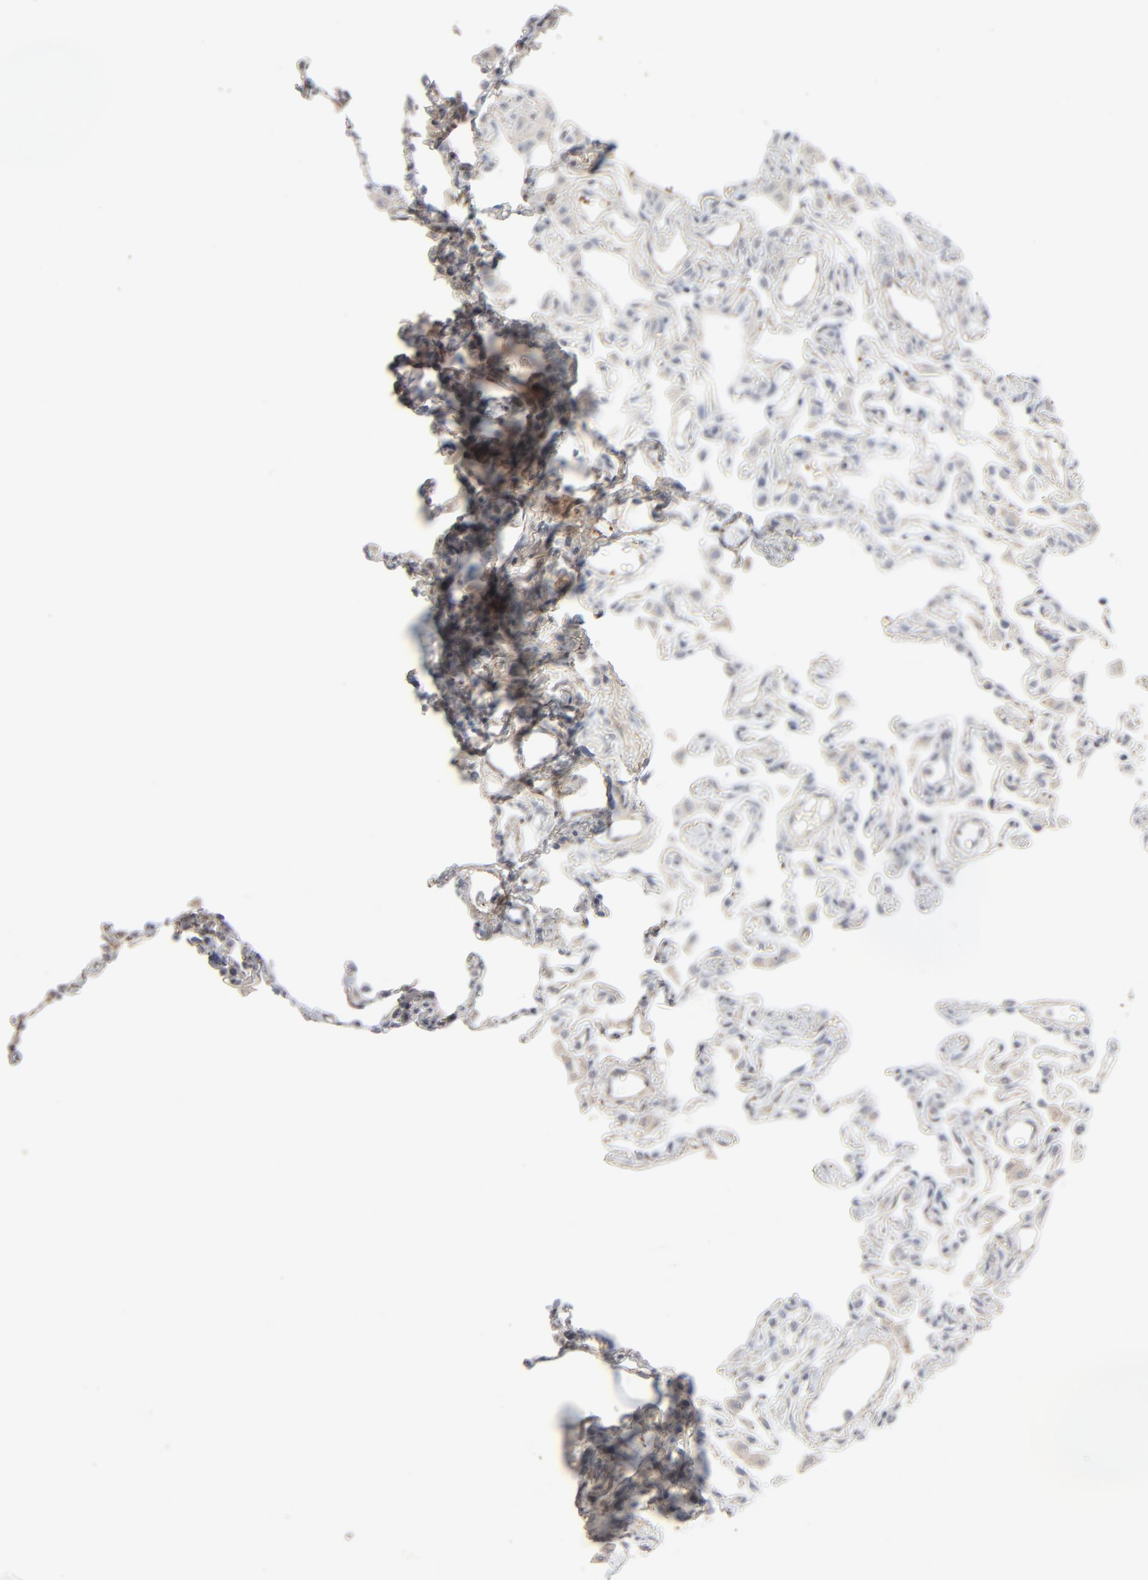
{"staining": {"intensity": "negative", "quantity": "none", "location": "none"}, "tissue": "lung", "cell_type": "Alveolar cells", "image_type": "normal", "snomed": [{"axis": "morphology", "description": "Normal tissue, NOS"}, {"axis": "topography", "description": "Lung"}], "caption": "A high-resolution histopathology image shows immunohistochemistry staining of normal lung, which demonstrates no significant staining in alveolar cells.", "gene": "JAM3", "patient": {"sex": "female", "age": 49}}